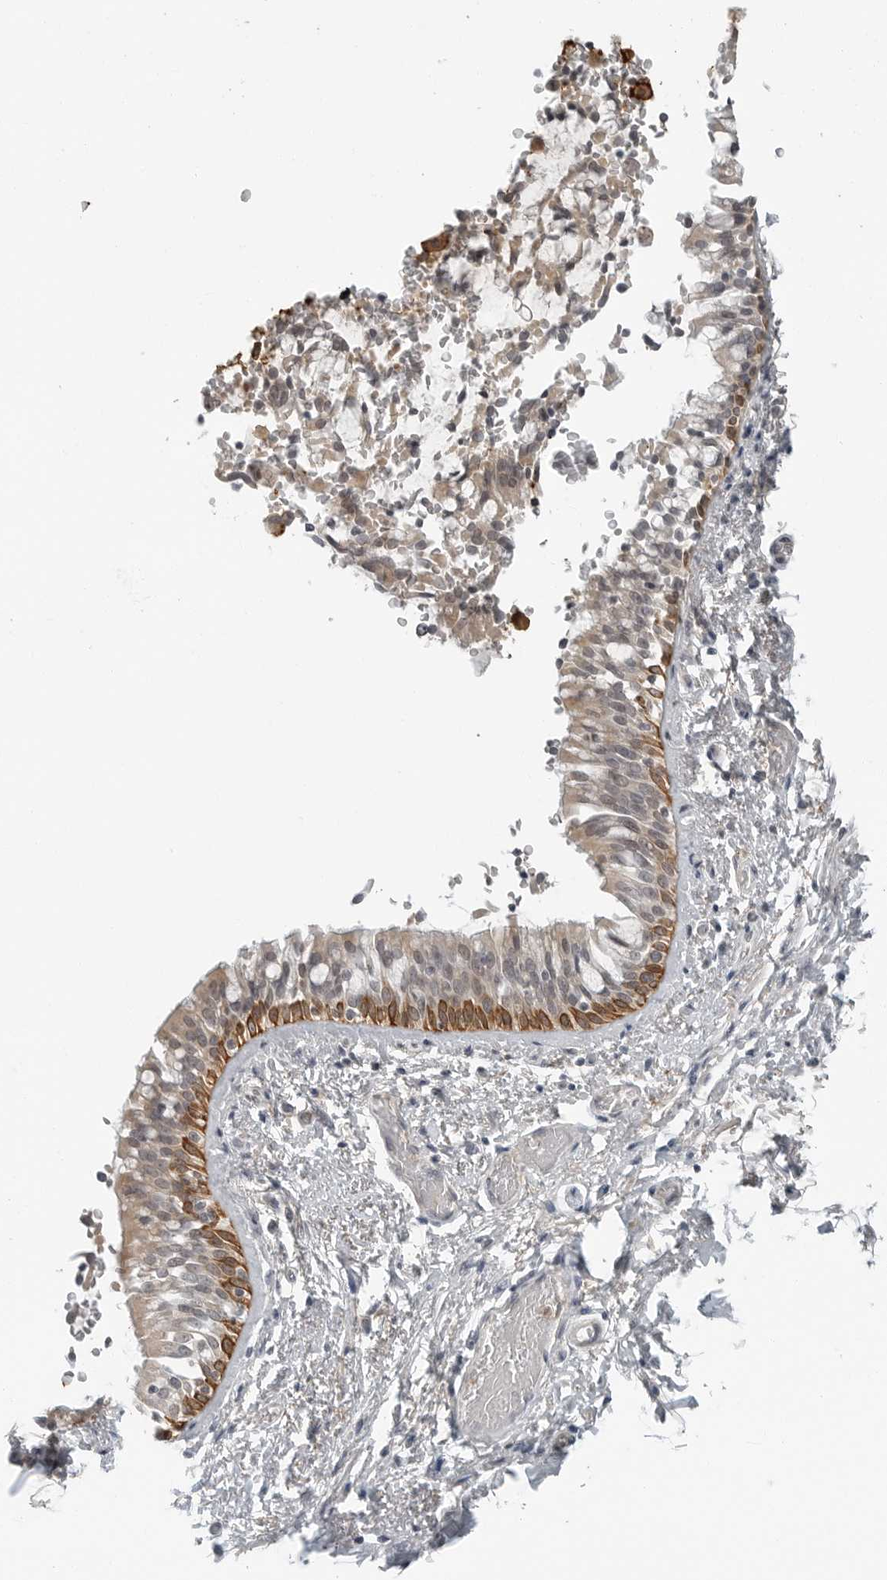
{"staining": {"intensity": "moderate", "quantity": "25%-75%", "location": "cytoplasmic/membranous"}, "tissue": "bronchus", "cell_type": "Respiratory epithelial cells", "image_type": "normal", "snomed": [{"axis": "morphology", "description": "Normal tissue, NOS"}, {"axis": "morphology", "description": "Inflammation, NOS"}, {"axis": "topography", "description": "Cartilage tissue"}, {"axis": "topography", "description": "Bronchus"}, {"axis": "topography", "description": "Lung"}], "caption": "Protein staining demonstrates moderate cytoplasmic/membranous staining in about 25%-75% of respiratory epithelial cells in benign bronchus.", "gene": "FCRLB", "patient": {"sex": "female", "age": 64}}